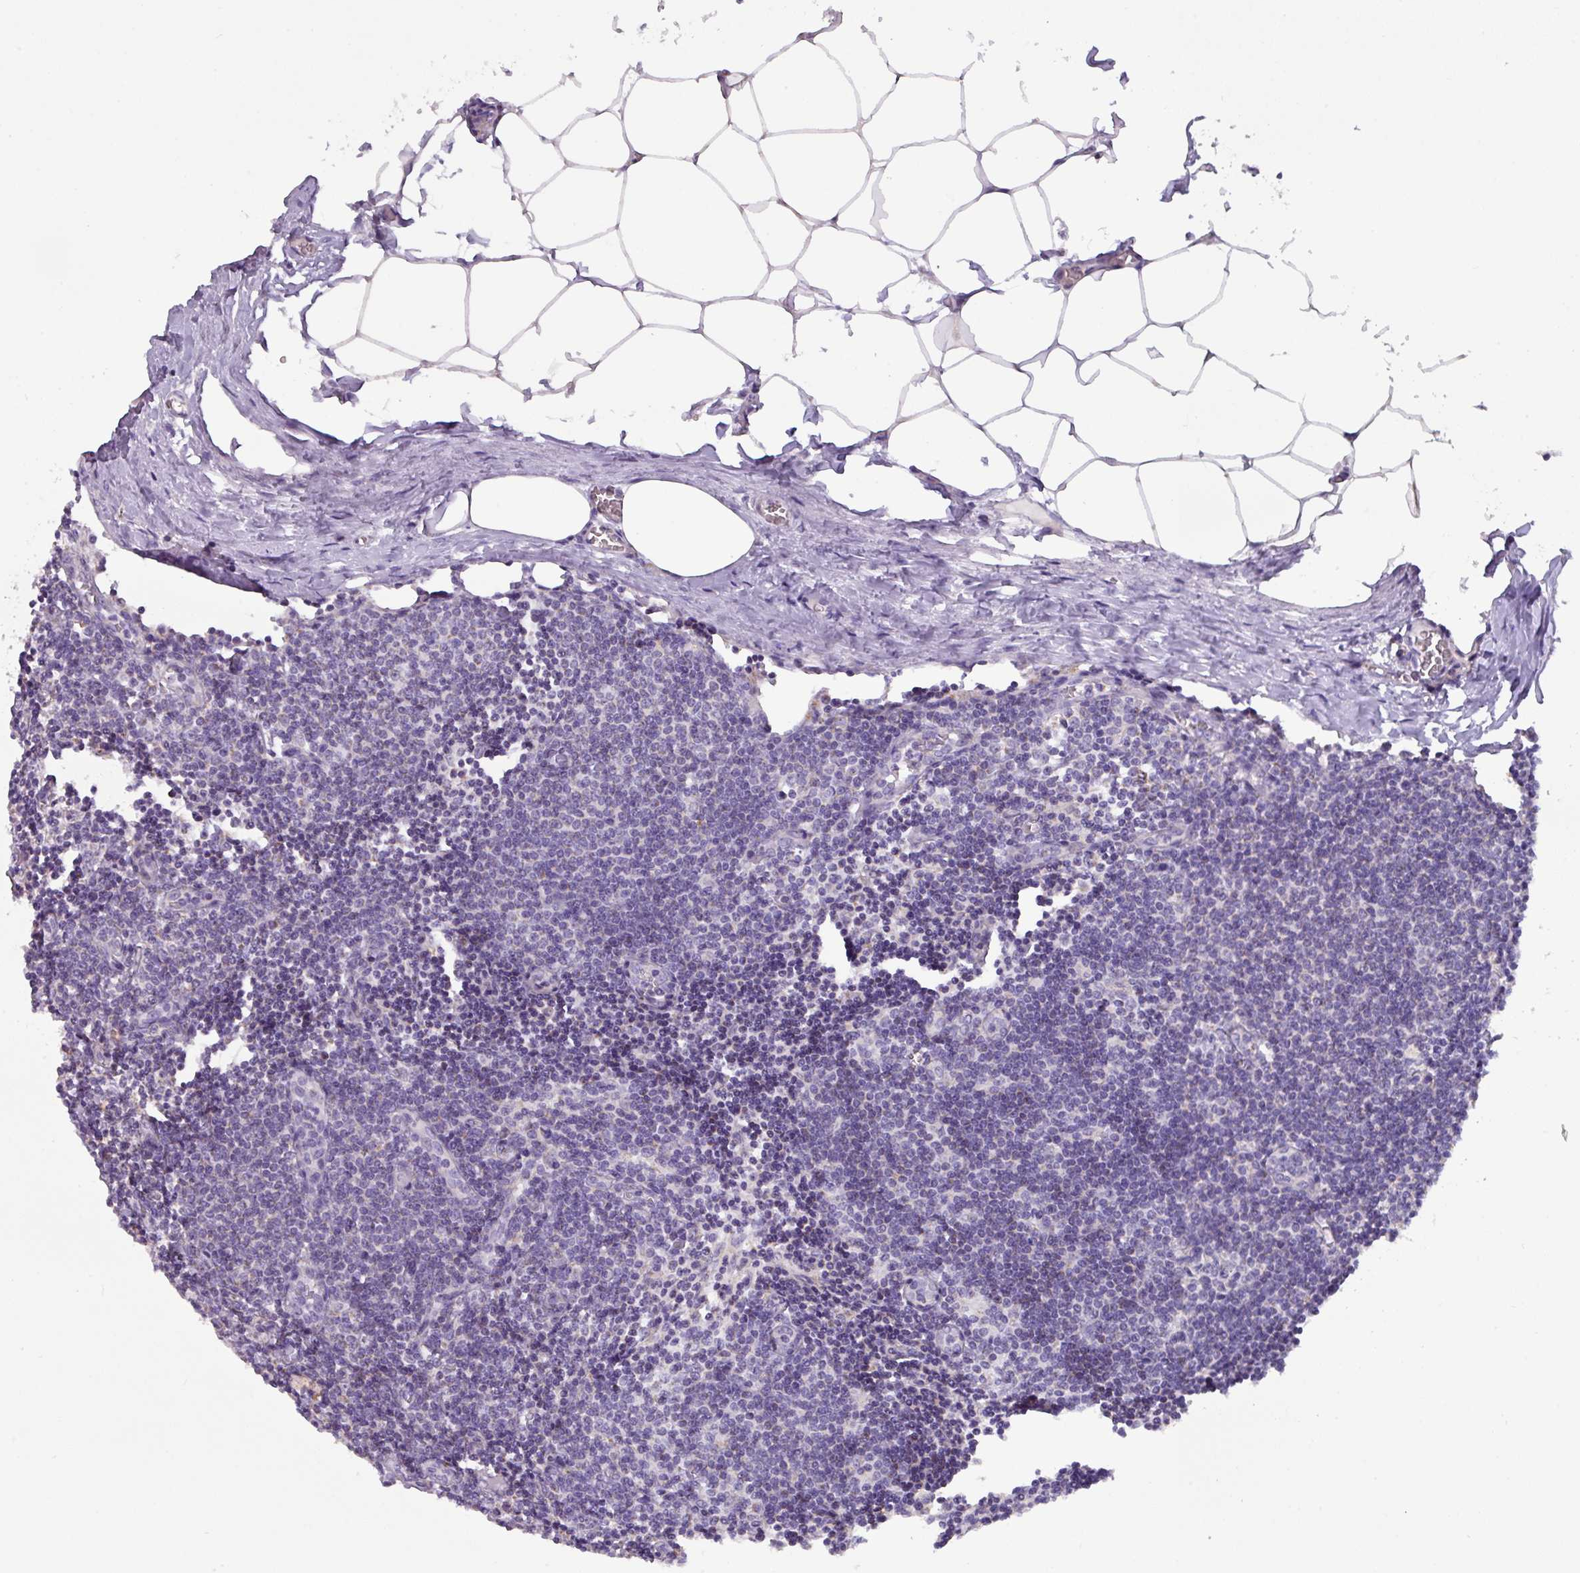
{"staining": {"intensity": "negative", "quantity": "none", "location": "none"}, "tissue": "lymph node", "cell_type": "Germinal center cells", "image_type": "normal", "snomed": [{"axis": "morphology", "description": "Normal tissue, NOS"}, {"axis": "topography", "description": "Lymph node"}], "caption": "The immunohistochemistry histopathology image has no significant staining in germinal center cells of lymph node.", "gene": "MT", "patient": {"sex": "female", "age": 59}}